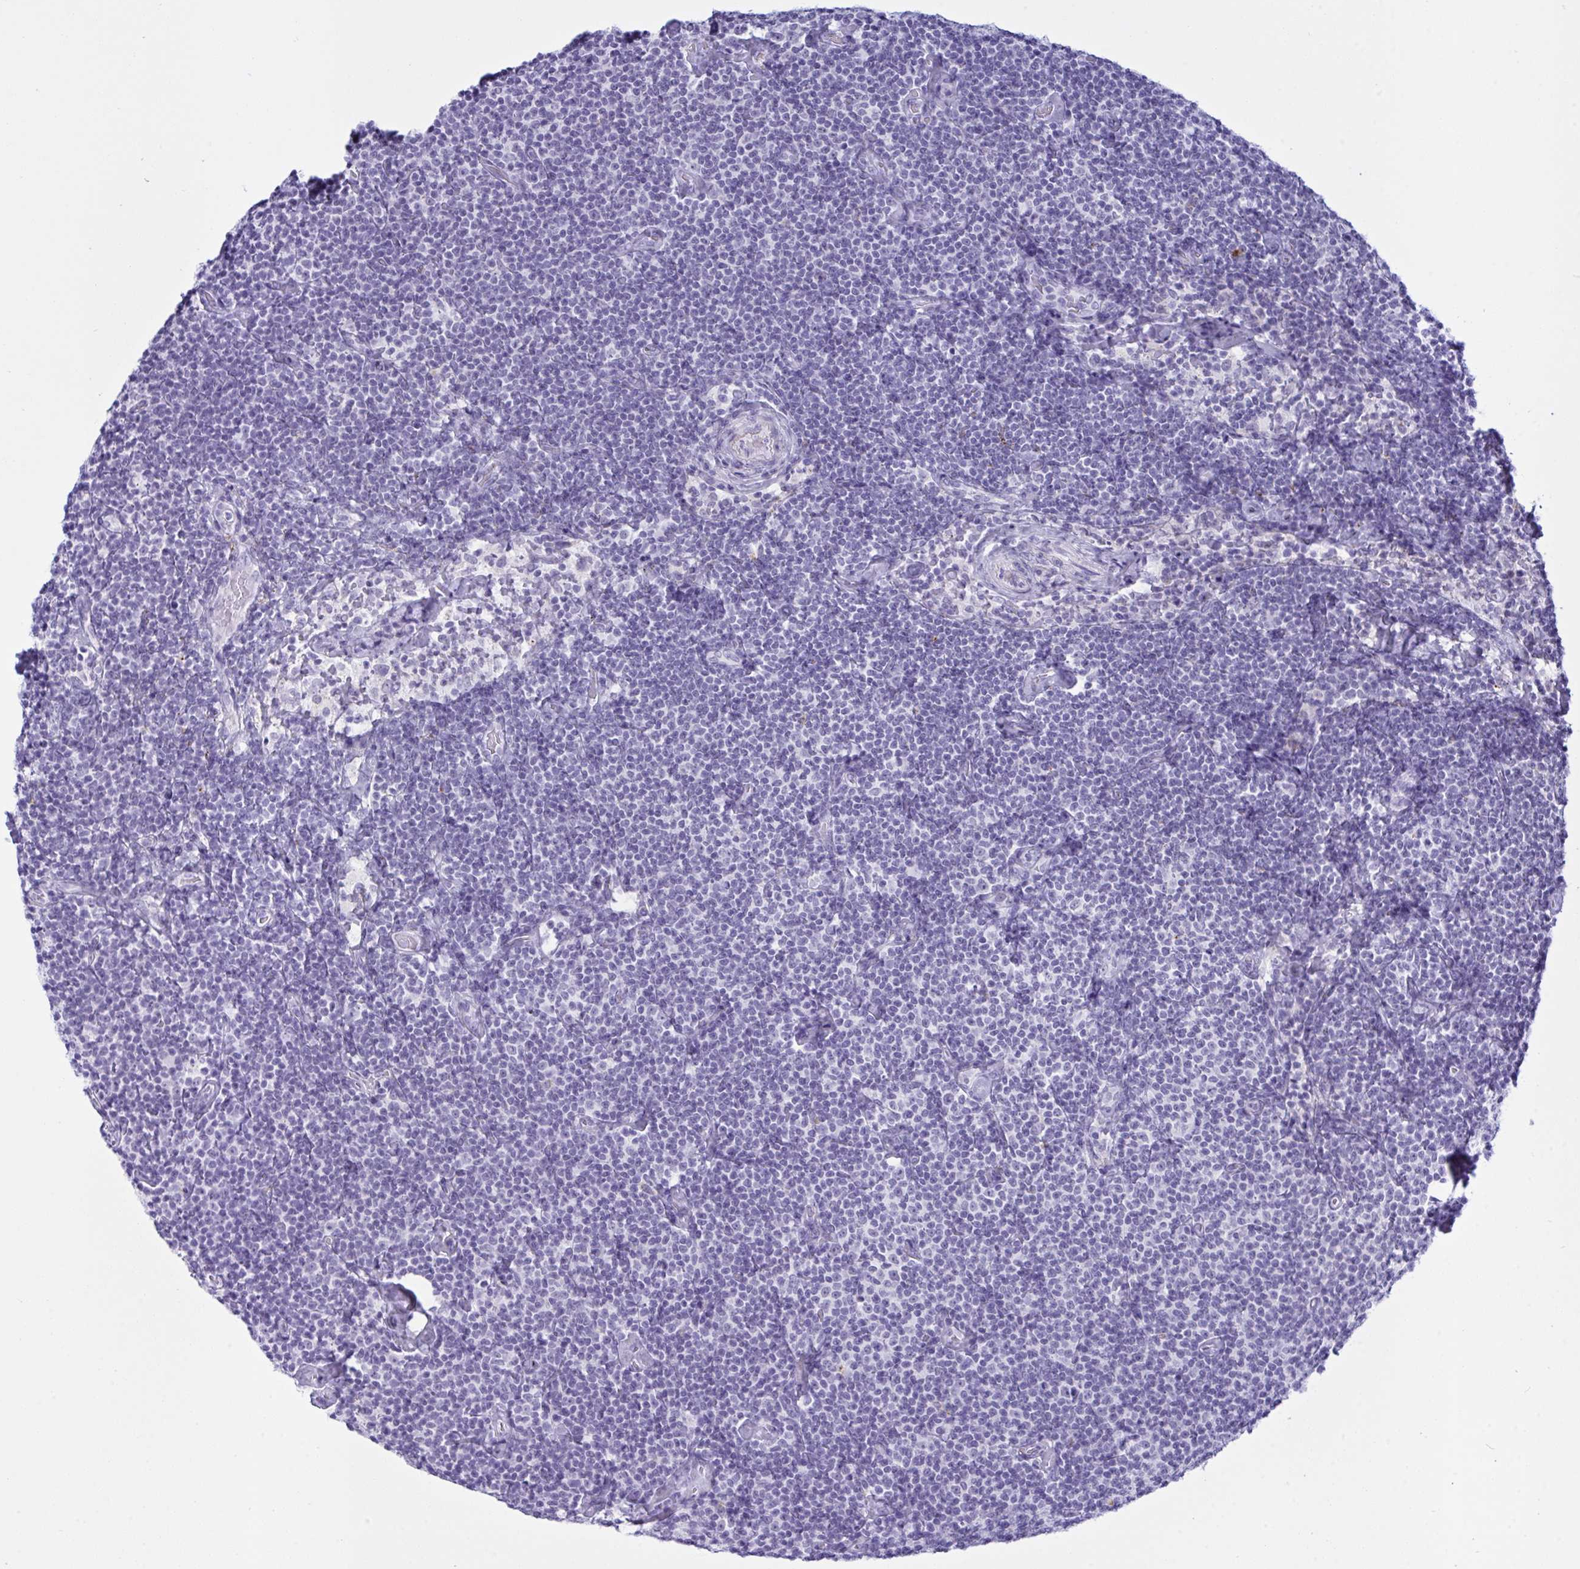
{"staining": {"intensity": "negative", "quantity": "none", "location": "none"}, "tissue": "lymphoma", "cell_type": "Tumor cells", "image_type": "cancer", "snomed": [{"axis": "morphology", "description": "Malignant lymphoma, non-Hodgkin's type, Low grade"}, {"axis": "topography", "description": "Lymph node"}], "caption": "A high-resolution histopathology image shows immunohistochemistry (IHC) staining of lymphoma, which exhibits no significant positivity in tumor cells.", "gene": "ELN", "patient": {"sex": "male", "age": 81}}